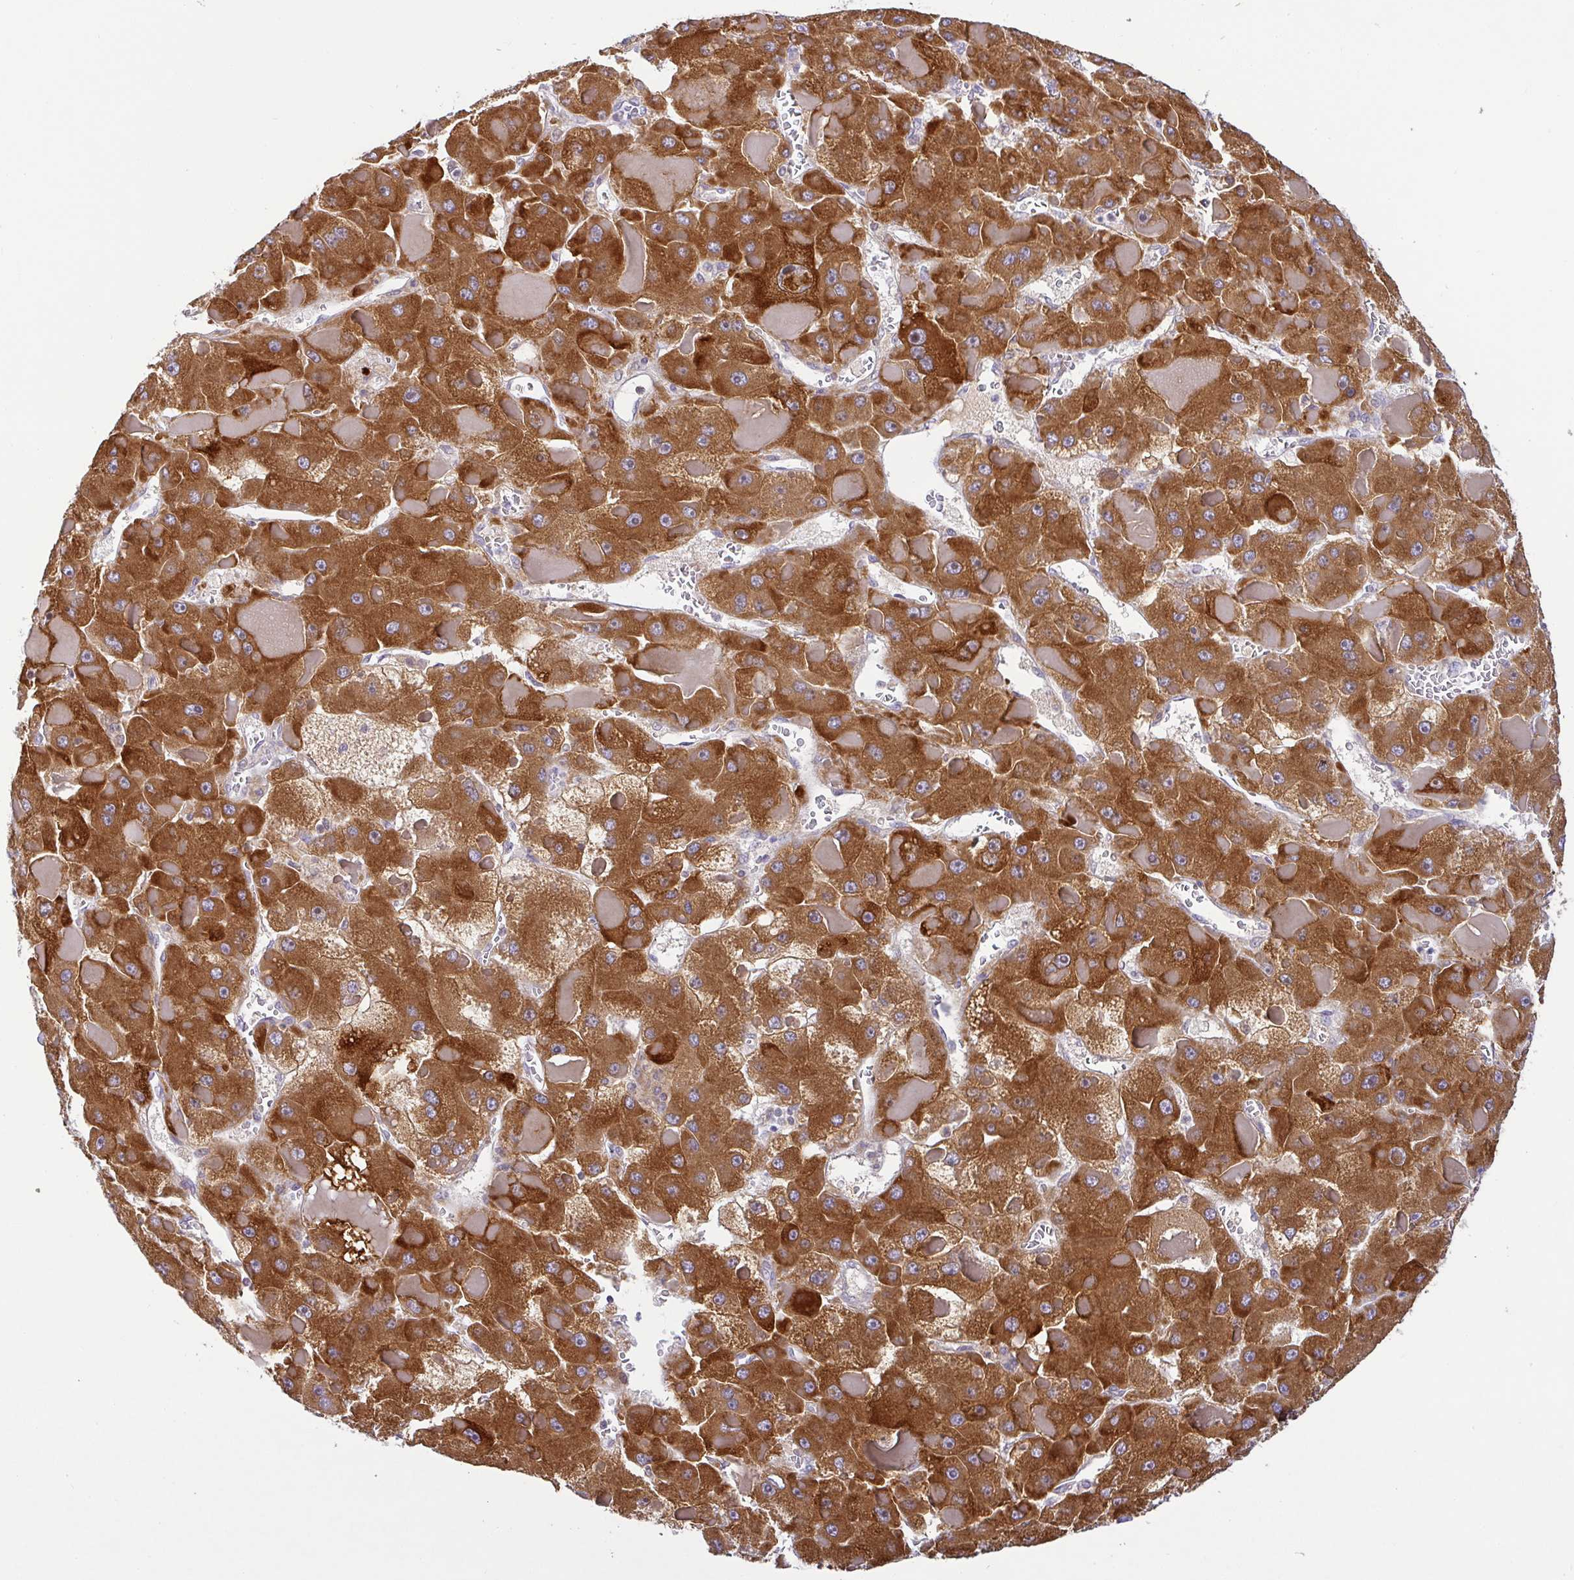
{"staining": {"intensity": "strong", "quantity": ">75%", "location": "cytoplasmic/membranous"}, "tissue": "liver cancer", "cell_type": "Tumor cells", "image_type": "cancer", "snomed": [{"axis": "morphology", "description": "Carcinoma, Hepatocellular, NOS"}, {"axis": "topography", "description": "Liver"}], "caption": "This histopathology image displays liver hepatocellular carcinoma stained with IHC to label a protein in brown. The cytoplasmic/membranous of tumor cells show strong positivity for the protein. Nuclei are counter-stained blue.", "gene": "DERL2", "patient": {"sex": "female", "age": 73}}